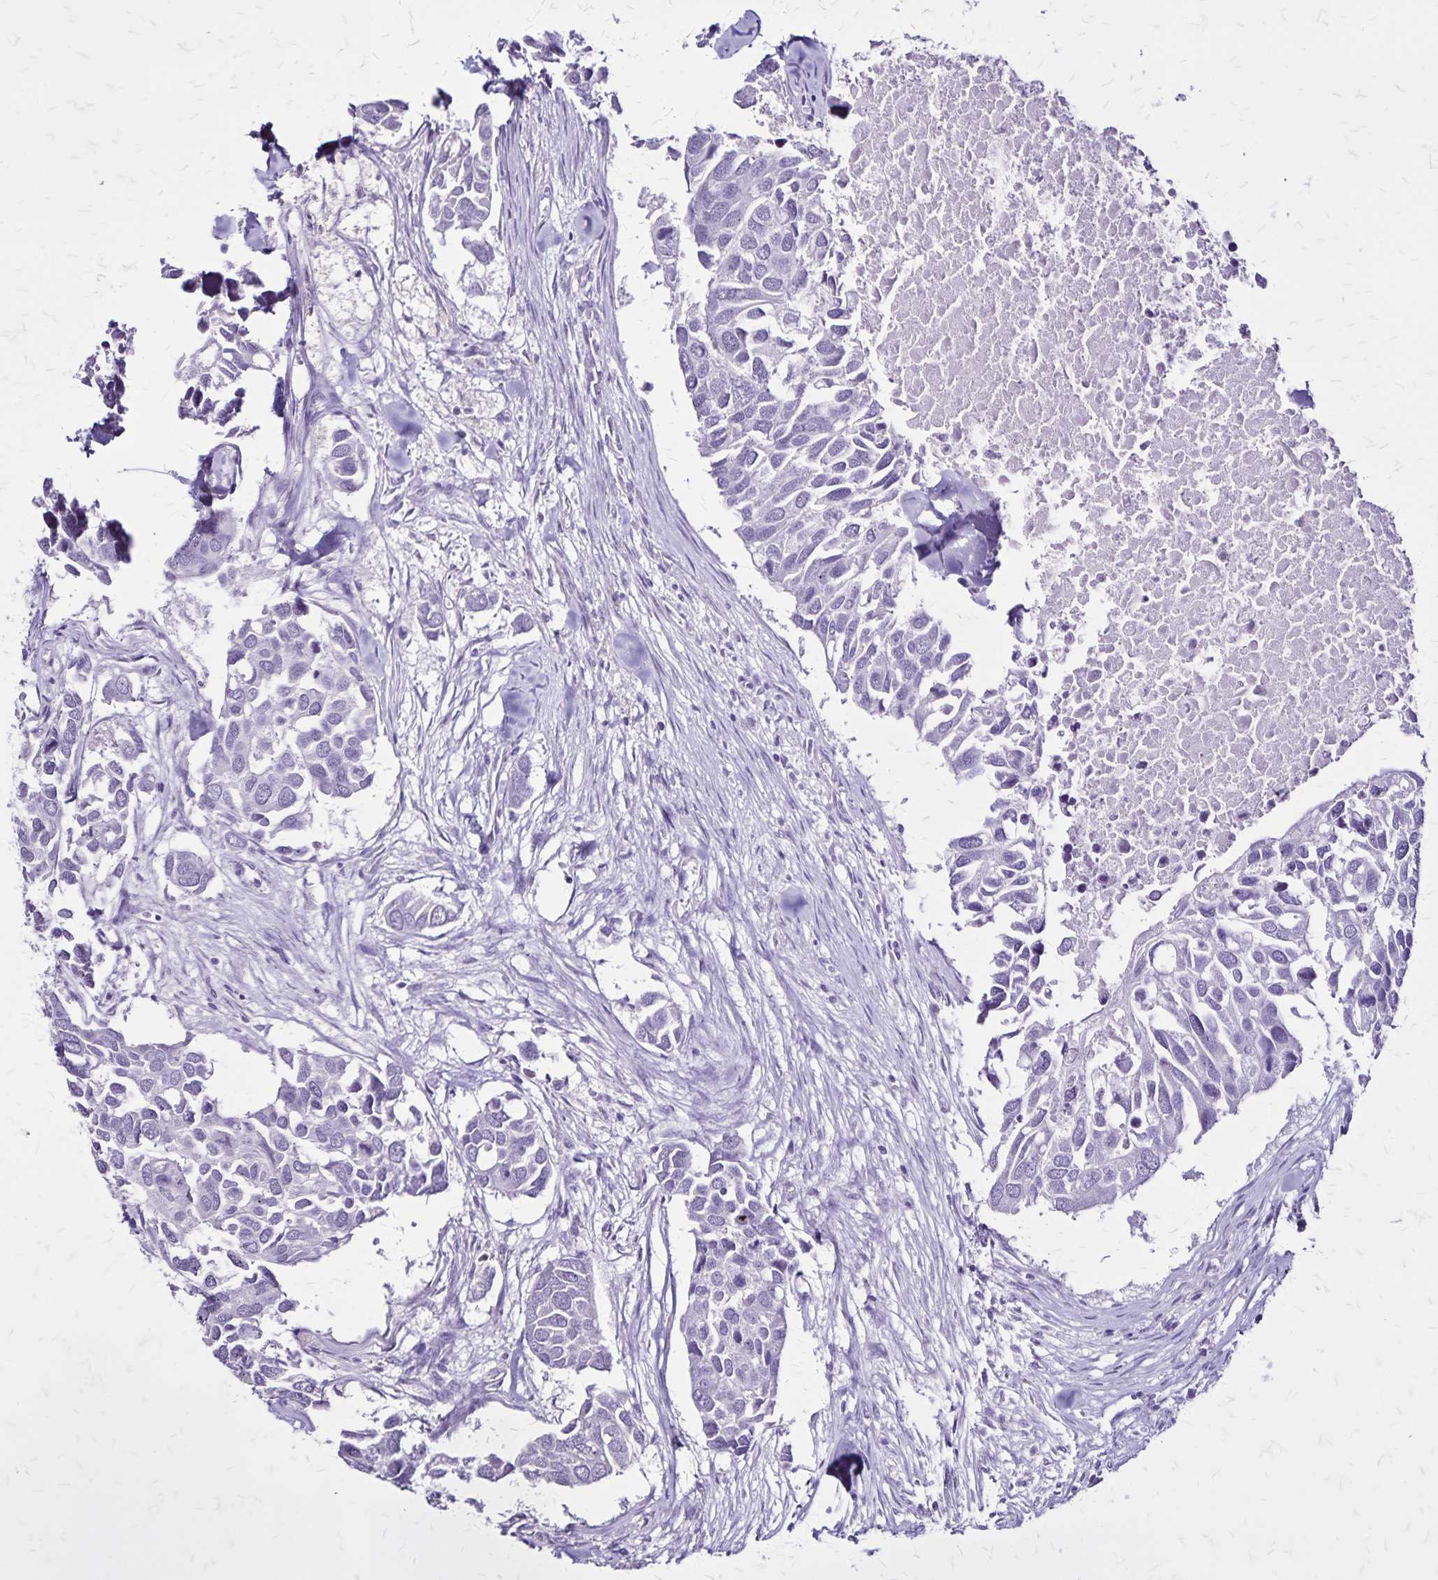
{"staining": {"intensity": "negative", "quantity": "none", "location": "none"}, "tissue": "breast cancer", "cell_type": "Tumor cells", "image_type": "cancer", "snomed": [{"axis": "morphology", "description": "Duct carcinoma"}, {"axis": "topography", "description": "Breast"}], "caption": "Tumor cells are negative for brown protein staining in breast cancer (infiltrating ductal carcinoma). (Stains: DAB (3,3'-diaminobenzidine) immunohistochemistry with hematoxylin counter stain, Microscopy: brightfield microscopy at high magnification).", "gene": "KRT2", "patient": {"sex": "female", "age": 83}}